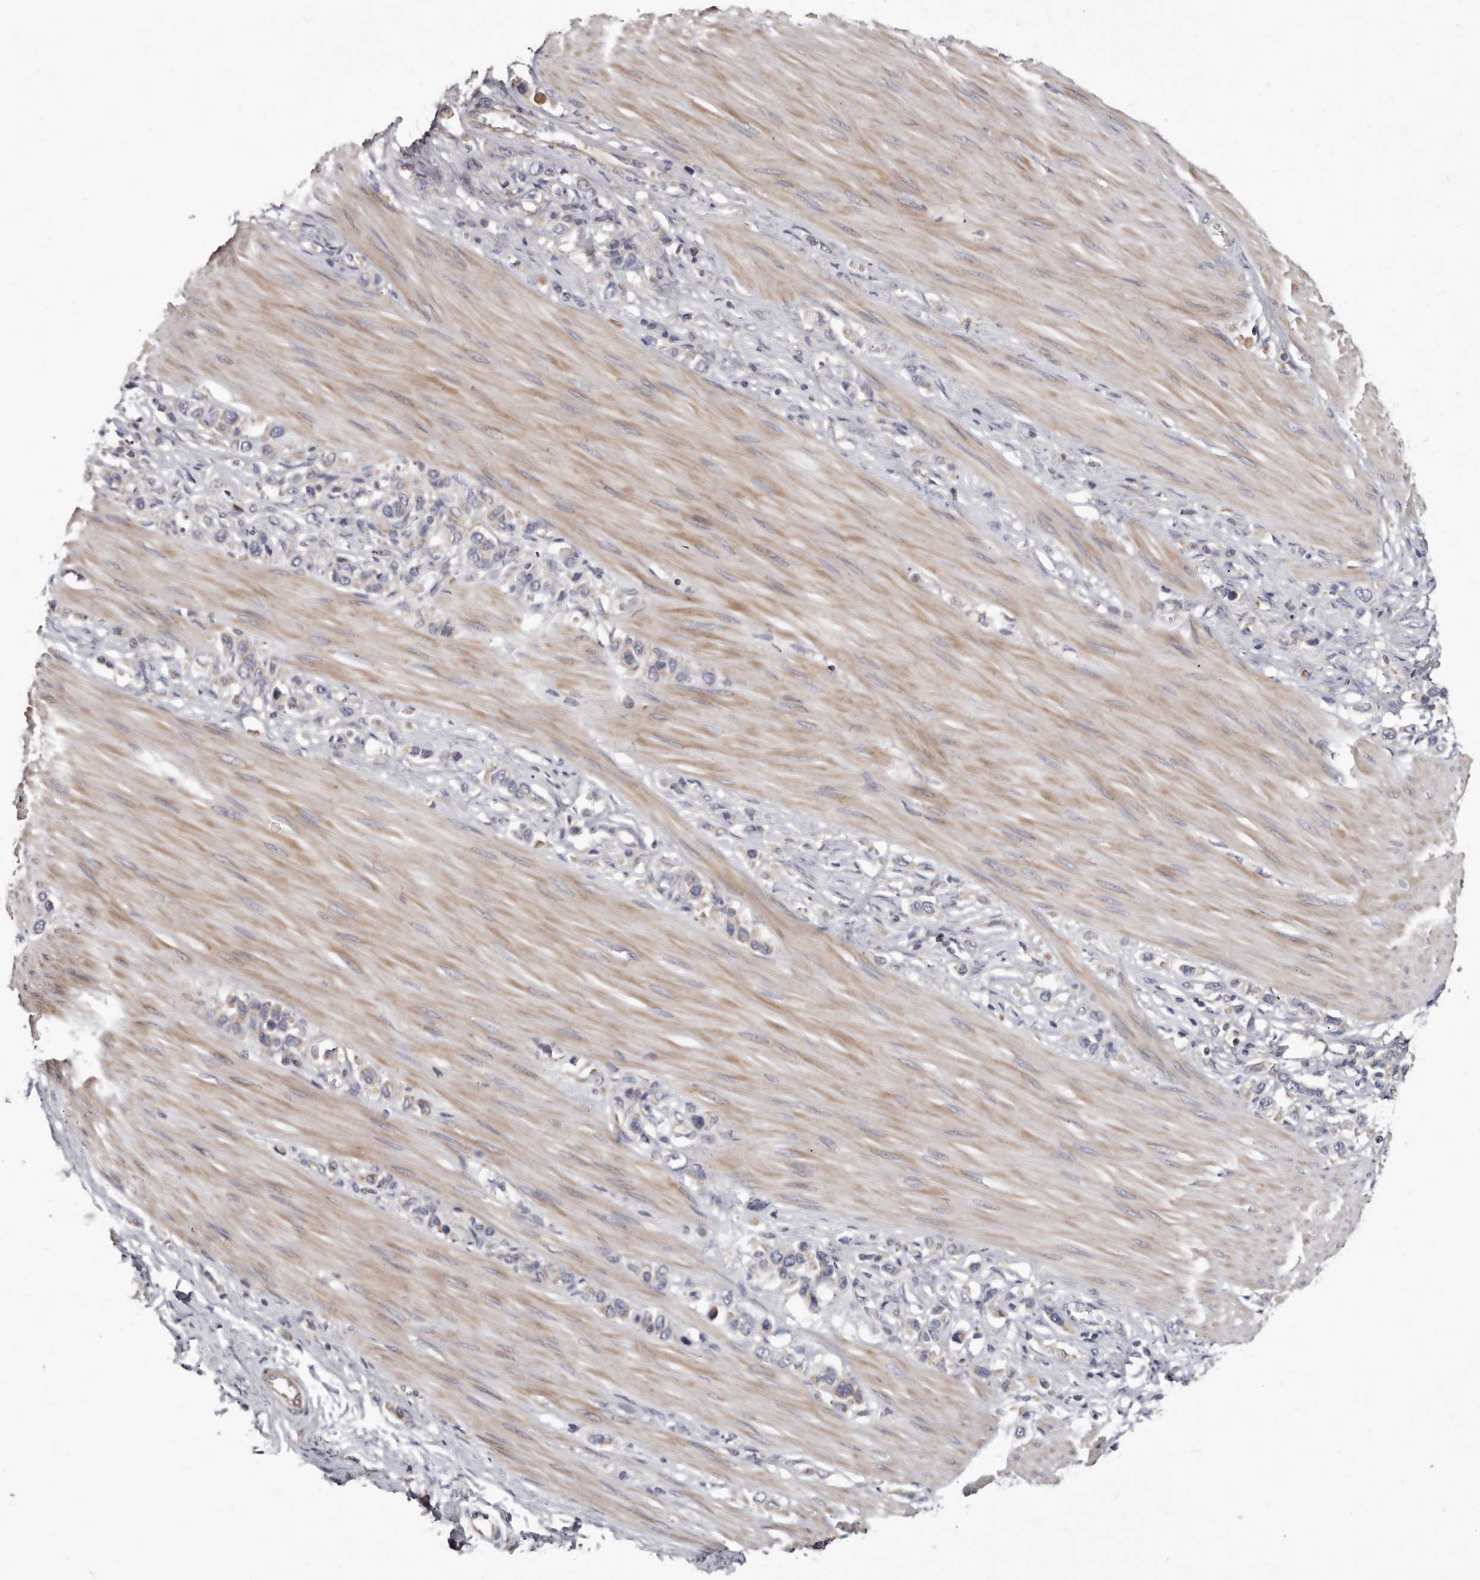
{"staining": {"intensity": "weak", "quantity": "<25%", "location": "cytoplasmic/membranous"}, "tissue": "stomach cancer", "cell_type": "Tumor cells", "image_type": "cancer", "snomed": [{"axis": "morphology", "description": "Adenocarcinoma, NOS"}, {"axis": "topography", "description": "Stomach"}], "caption": "DAB (3,3'-diaminobenzidine) immunohistochemical staining of stomach cancer (adenocarcinoma) exhibits no significant expression in tumor cells.", "gene": "ASIC5", "patient": {"sex": "female", "age": 65}}